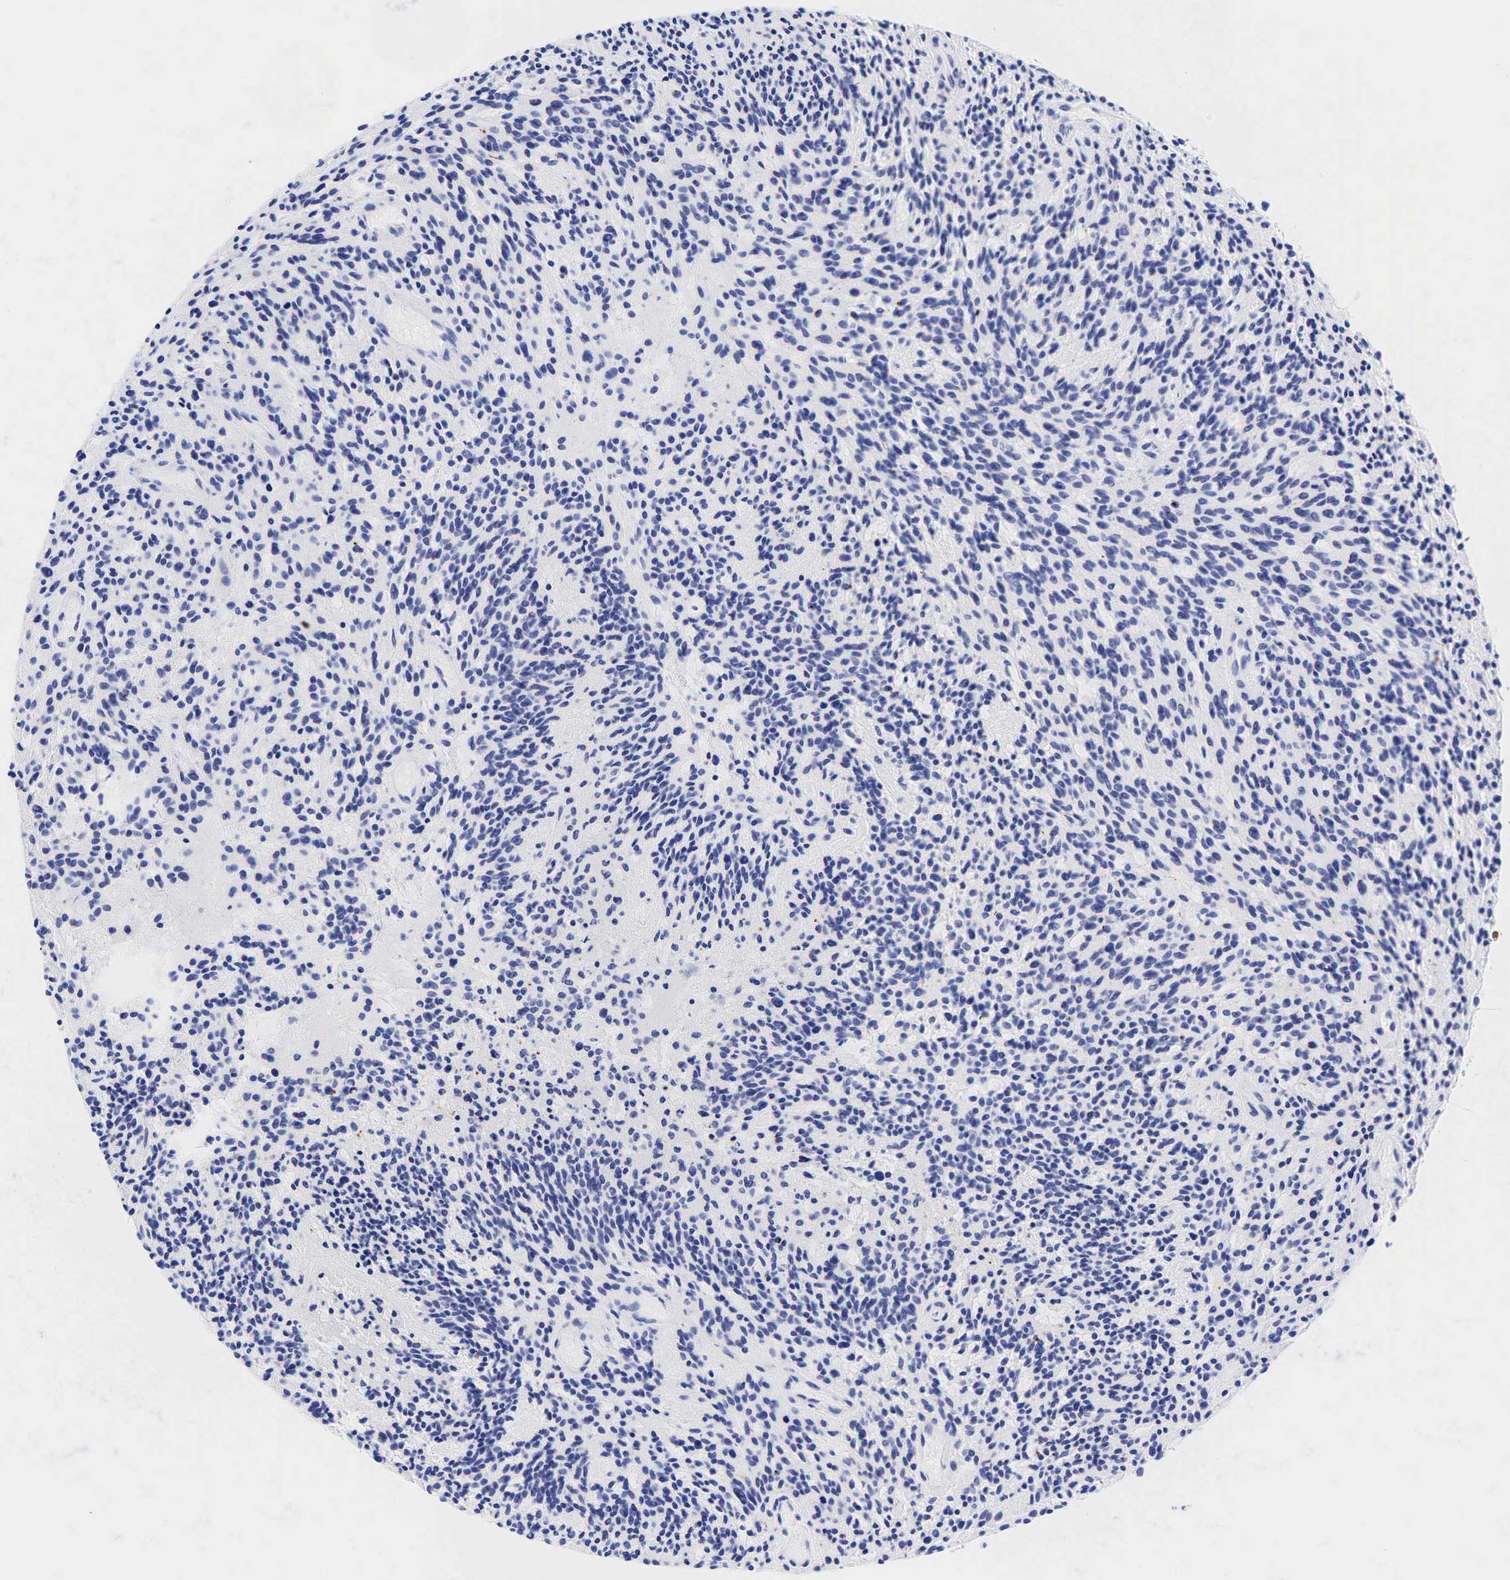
{"staining": {"intensity": "negative", "quantity": "none", "location": "none"}, "tissue": "glioma", "cell_type": "Tumor cells", "image_type": "cancer", "snomed": [{"axis": "morphology", "description": "Glioma, malignant, High grade"}, {"axis": "topography", "description": "Brain"}], "caption": "High magnification brightfield microscopy of malignant high-grade glioma stained with DAB (brown) and counterstained with hematoxylin (blue): tumor cells show no significant expression.", "gene": "CD79A", "patient": {"sex": "female", "age": 13}}